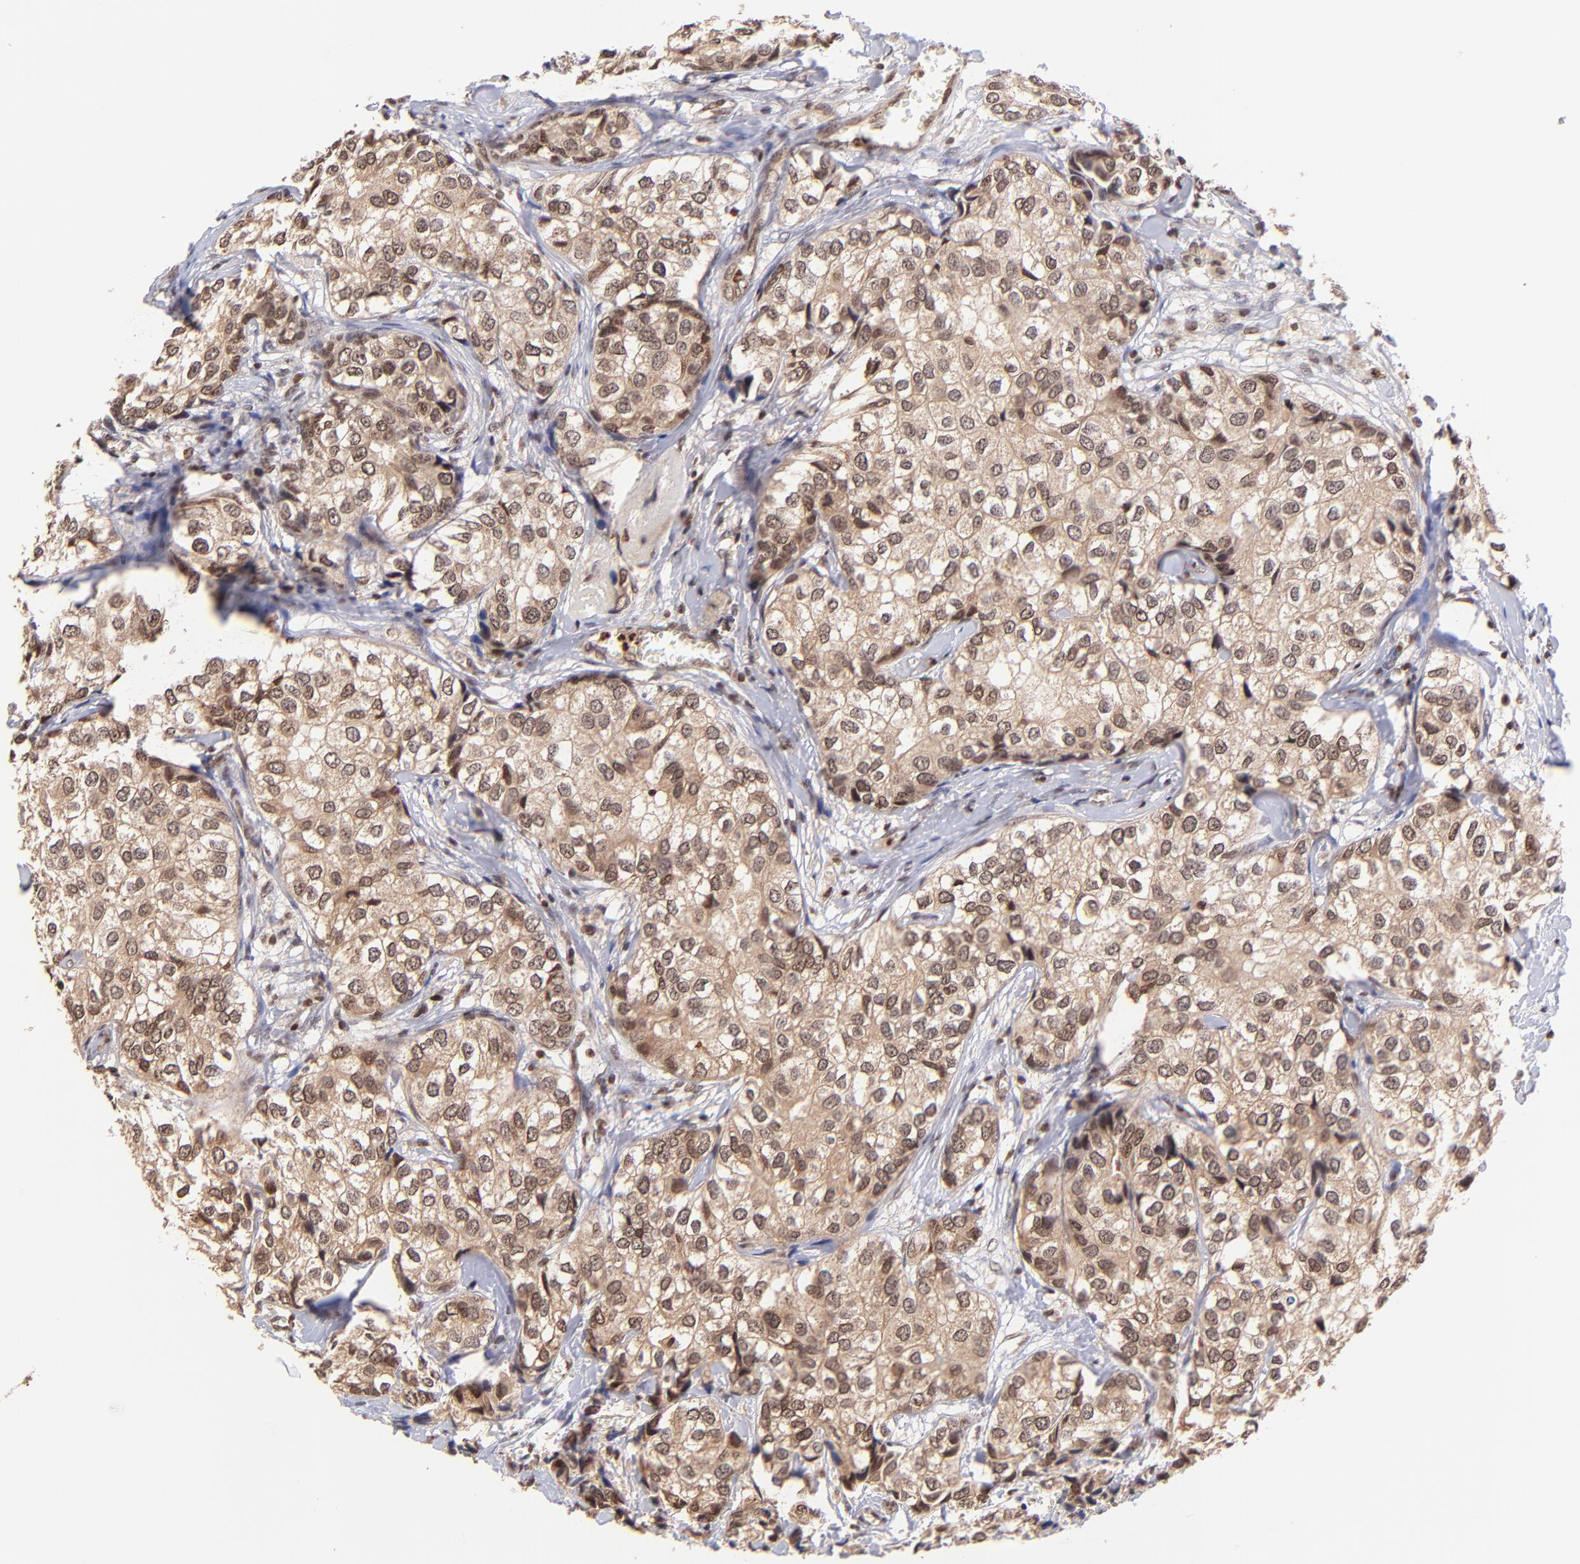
{"staining": {"intensity": "moderate", "quantity": ">75%", "location": "cytoplasmic/membranous,nuclear"}, "tissue": "breast cancer", "cell_type": "Tumor cells", "image_type": "cancer", "snomed": [{"axis": "morphology", "description": "Duct carcinoma"}, {"axis": "topography", "description": "Breast"}], "caption": "Infiltrating ductal carcinoma (breast) was stained to show a protein in brown. There is medium levels of moderate cytoplasmic/membranous and nuclear expression in approximately >75% of tumor cells.", "gene": "WDR25", "patient": {"sex": "female", "age": 68}}